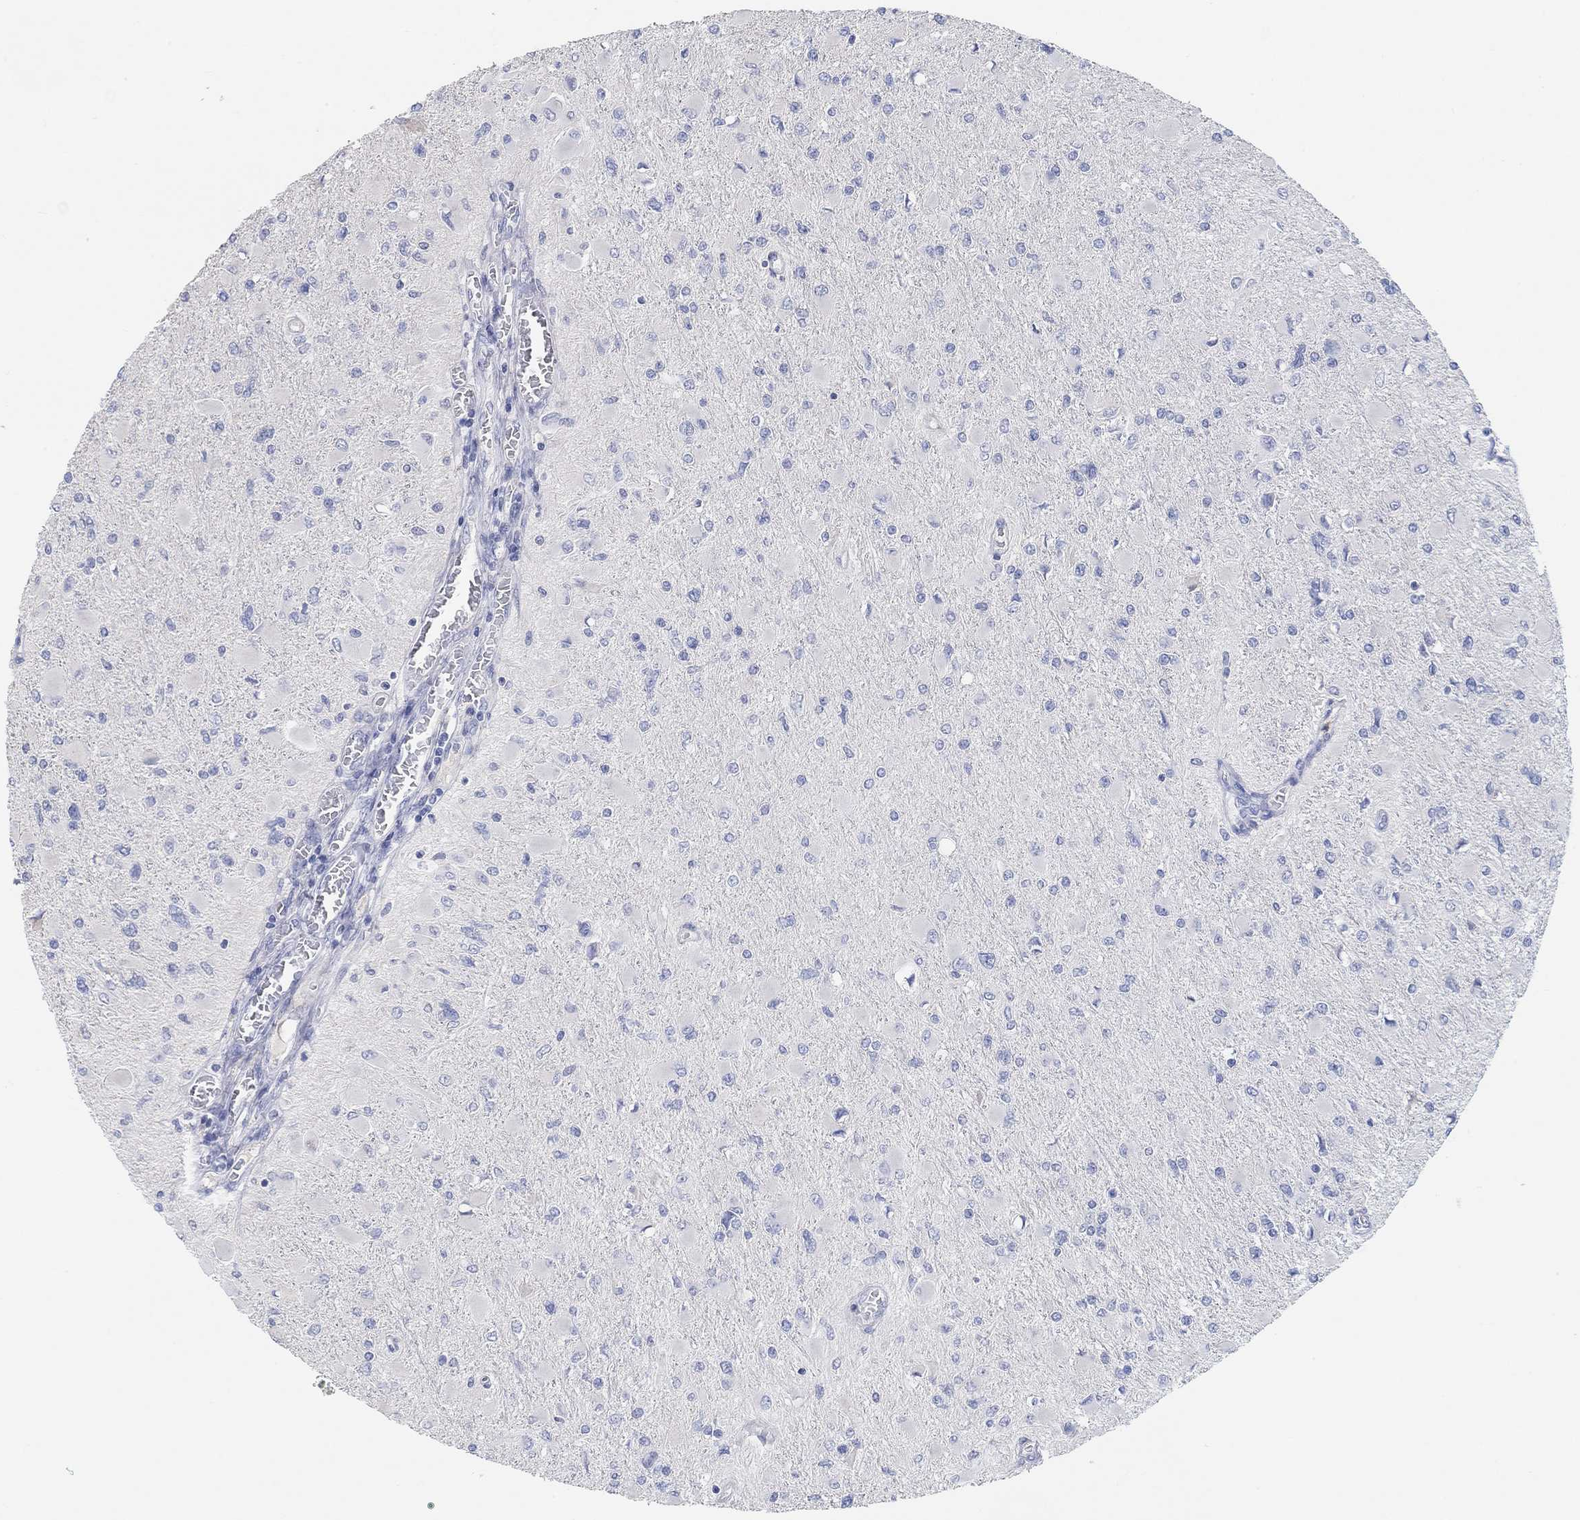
{"staining": {"intensity": "negative", "quantity": "none", "location": "none"}, "tissue": "glioma", "cell_type": "Tumor cells", "image_type": "cancer", "snomed": [{"axis": "morphology", "description": "Glioma, malignant, High grade"}, {"axis": "topography", "description": "Cerebral cortex"}], "caption": "This is a histopathology image of immunohistochemistry (IHC) staining of malignant high-grade glioma, which shows no staining in tumor cells. (DAB (3,3'-diaminobenzidine) immunohistochemistry visualized using brightfield microscopy, high magnification).", "gene": "NLRP14", "patient": {"sex": "female", "age": 36}}